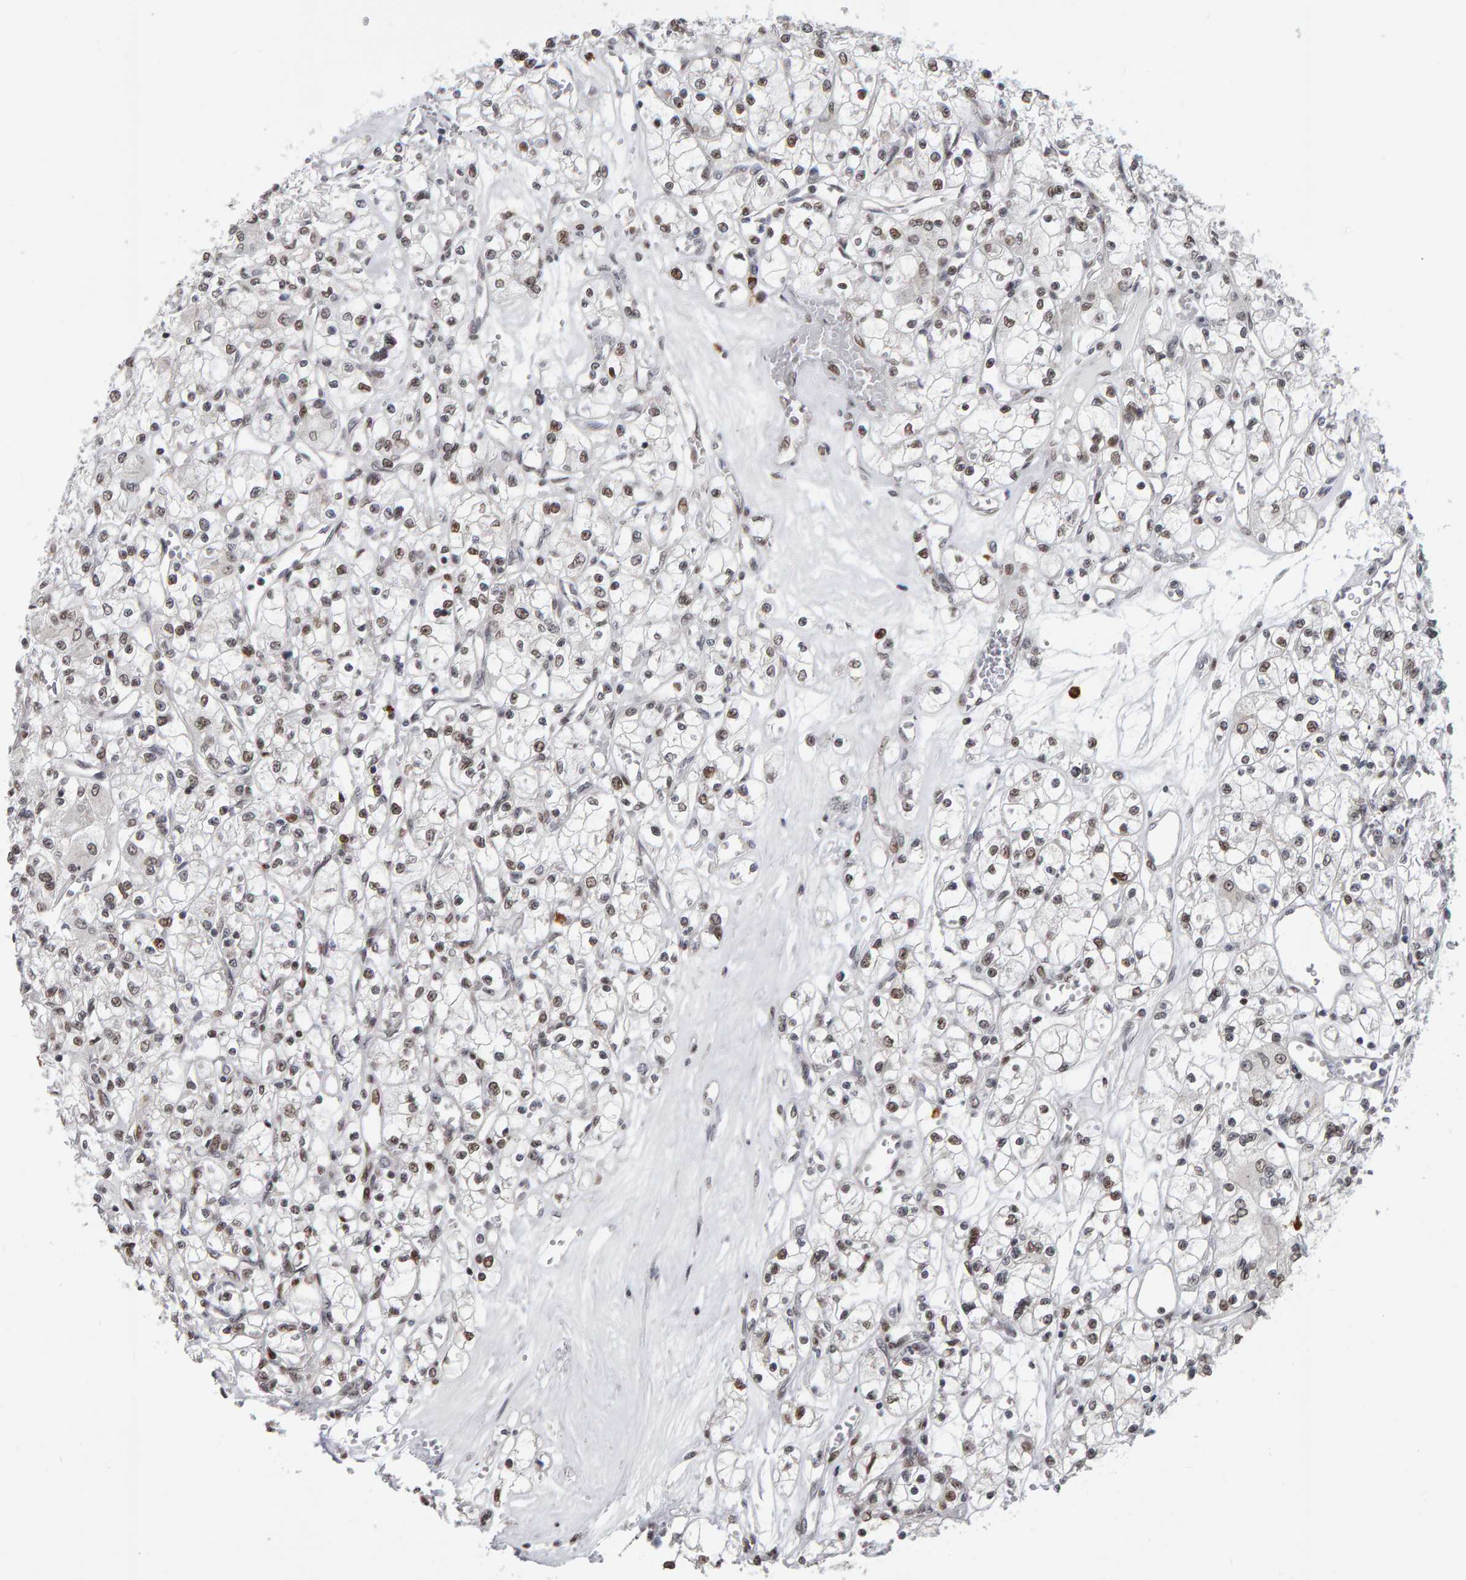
{"staining": {"intensity": "moderate", "quantity": "<25%", "location": "nuclear"}, "tissue": "renal cancer", "cell_type": "Tumor cells", "image_type": "cancer", "snomed": [{"axis": "morphology", "description": "Adenocarcinoma, NOS"}, {"axis": "topography", "description": "Kidney"}], "caption": "IHC (DAB (3,3'-diaminobenzidine)) staining of renal cancer (adenocarcinoma) reveals moderate nuclear protein staining in approximately <25% of tumor cells. The staining was performed using DAB, with brown indicating positive protein expression. Nuclei are stained blue with hematoxylin.", "gene": "ATF7IP", "patient": {"sex": "female", "age": 59}}